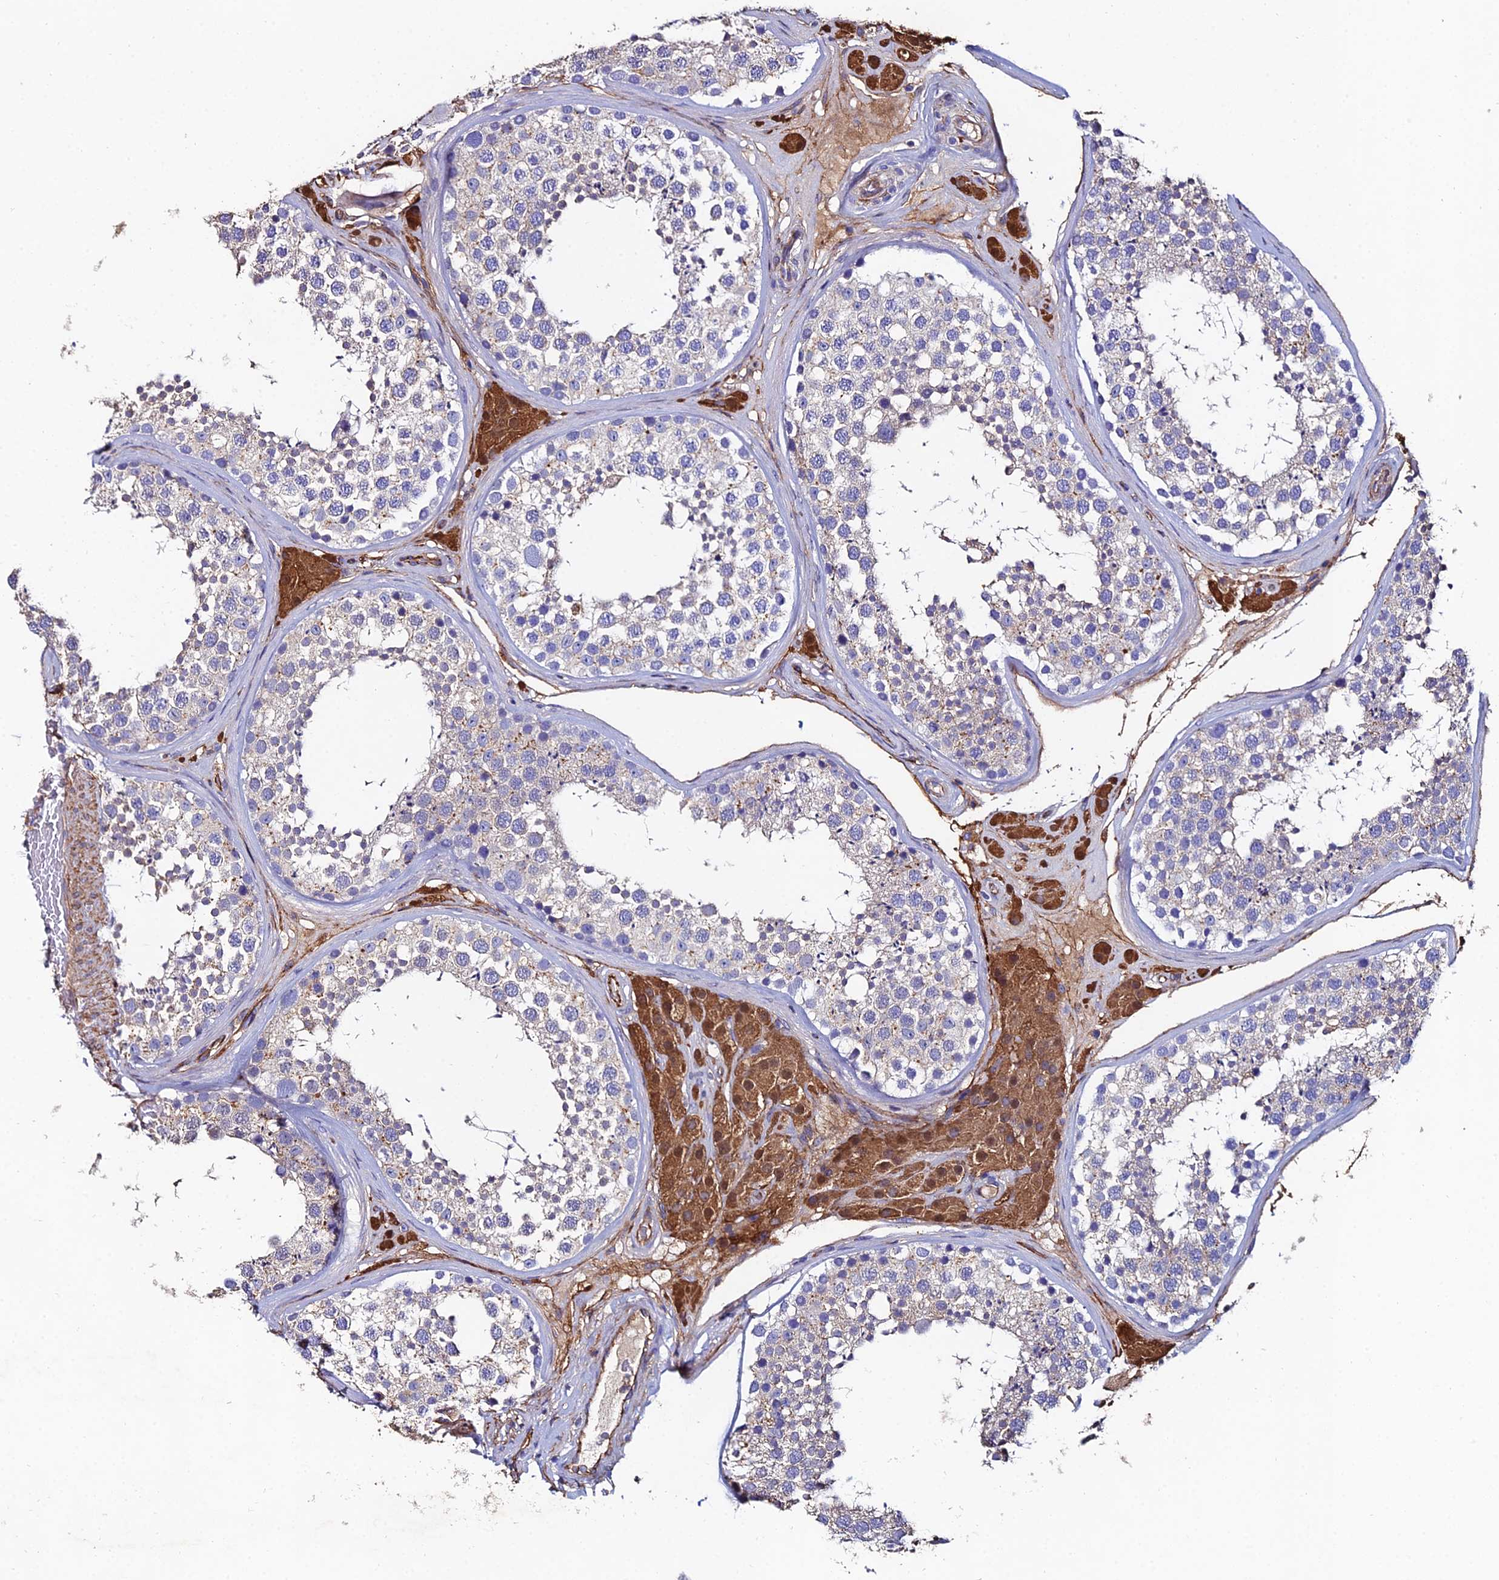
{"staining": {"intensity": "weak", "quantity": "<25%", "location": "cytoplasmic/membranous"}, "tissue": "testis", "cell_type": "Cells in seminiferous ducts", "image_type": "normal", "snomed": [{"axis": "morphology", "description": "Normal tissue, NOS"}, {"axis": "topography", "description": "Testis"}], "caption": "High power microscopy photomicrograph of an immunohistochemistry (IHC) histopathology image of unremarkable testis, revealing no significant expression in cells in seminiferous ducts. The staining was performed using DAB (3,3'-diaminobenzidine) to visualize the protein expression in brown, while the nuclei were stained in blue with hematoxylin (Magnification: 20x).", "gene": "C6", "patient": {"sex": "male", "age": 46}}